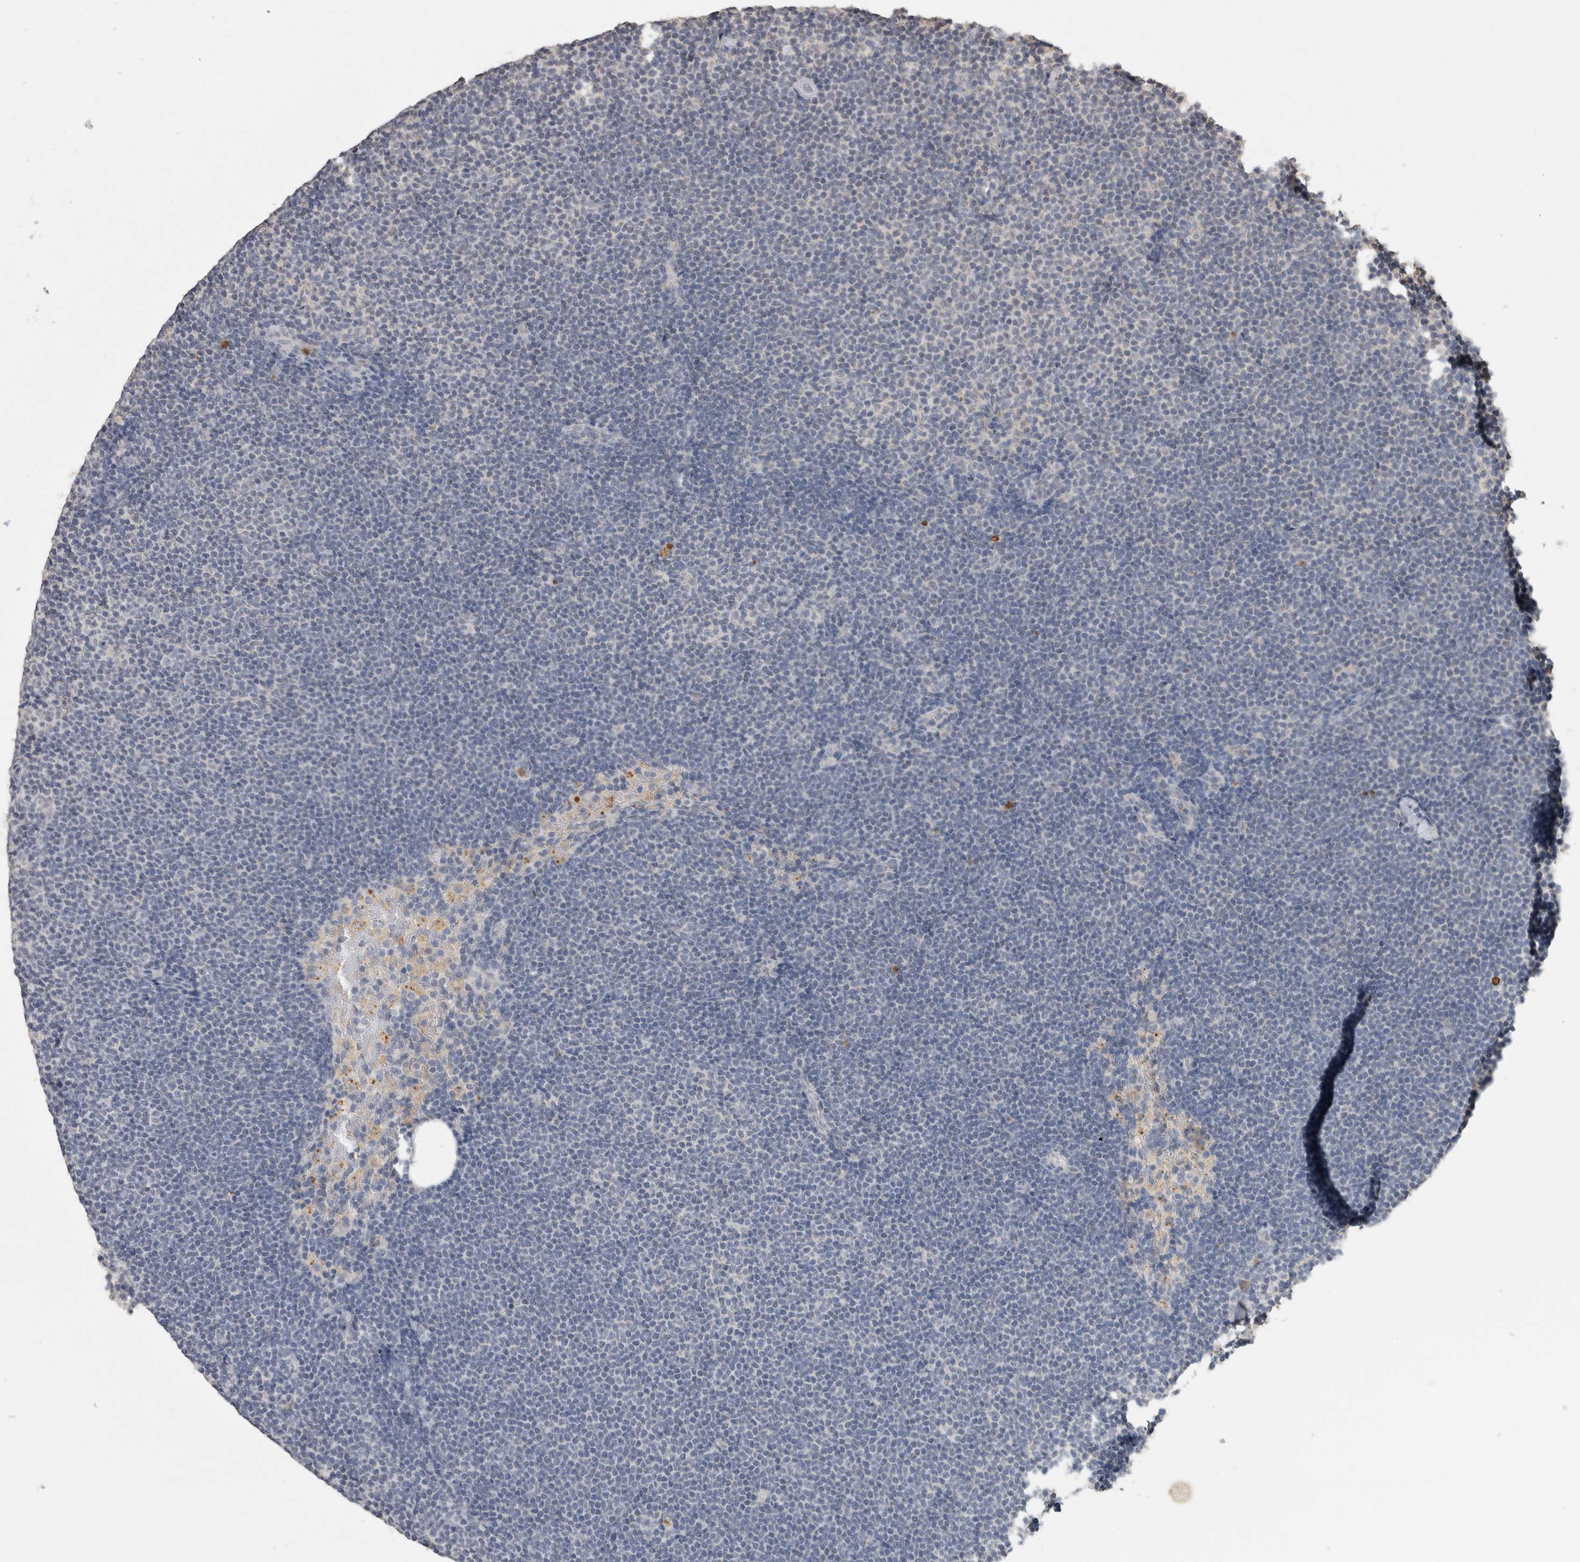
{"staining": {"intensity": "negative", "quantity": "none", "location": "none"}, "tissue": "lymphoma", "cell_type": "Tumor cells", "image_type": "cancer", "snomed": [{"axis": "morphology", "description": "Malignant lymphoma, non-Hodgkin's type, Low grade"}, {"axis": "topography", "description": "Lymph node"}], "caption": "Human lymphoma stained for a protein using IHC shows no positivity in tumor cells.", "gene": "CNTFR", "patient": {"sex": "female", "age": 53}}